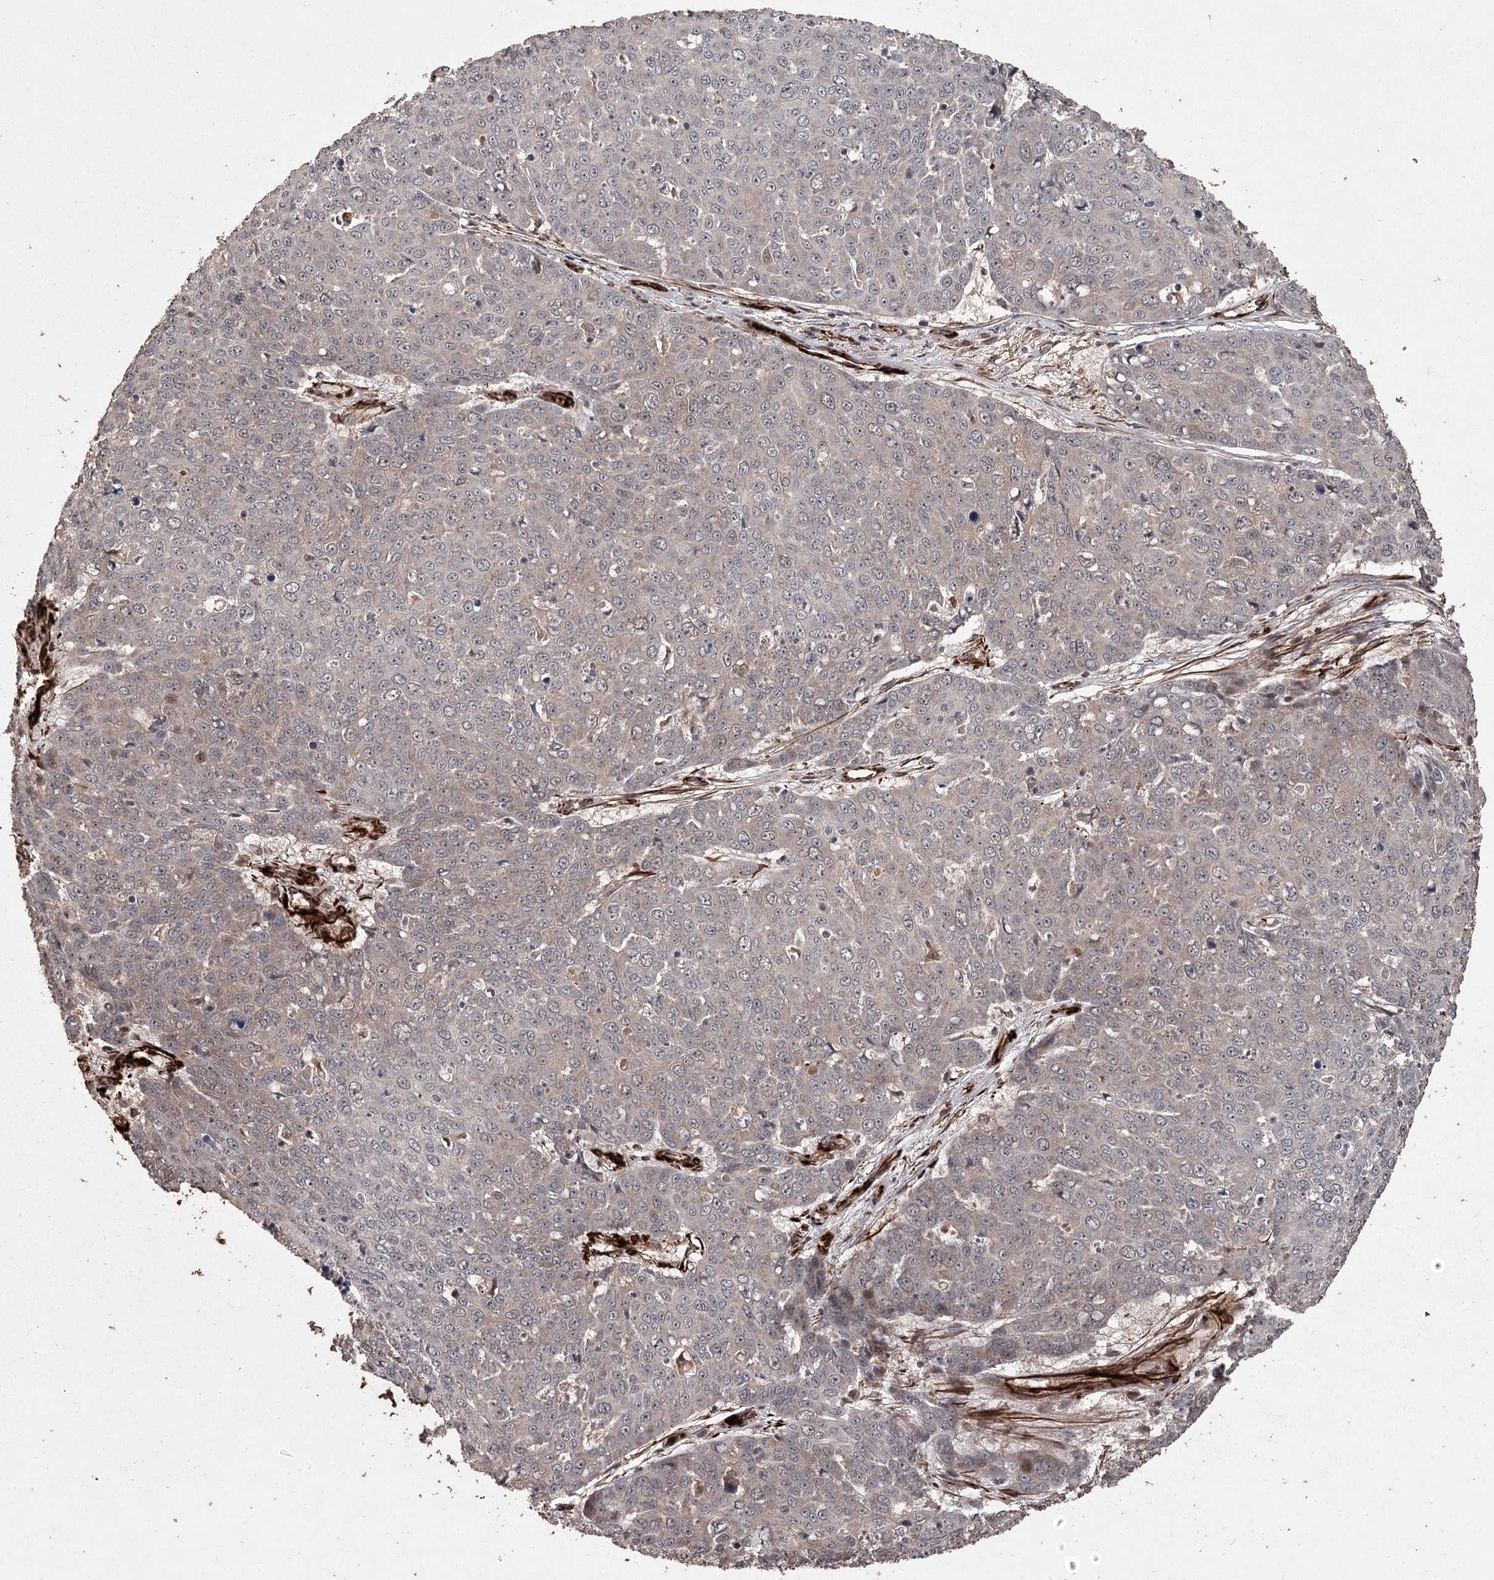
{"staining": {"intensity": "negative", "quantity": "none", "location": "none"}, "tissue": "skin cancer", "cell_type": "Tumor cells", "image_type": "cancer", "snomed": [{"axis": "morphology", "description": "Squamous cell carcinoma, NOS"}, {"axis": "topography", "description": "Skin"}], "caption": "Immunohistochemistry (IHC) of skin squamous cell carcinoma displays no staining in tumor cells.", "gene": "RPAP3", "patient": {"sex": "male", "age": 71}}